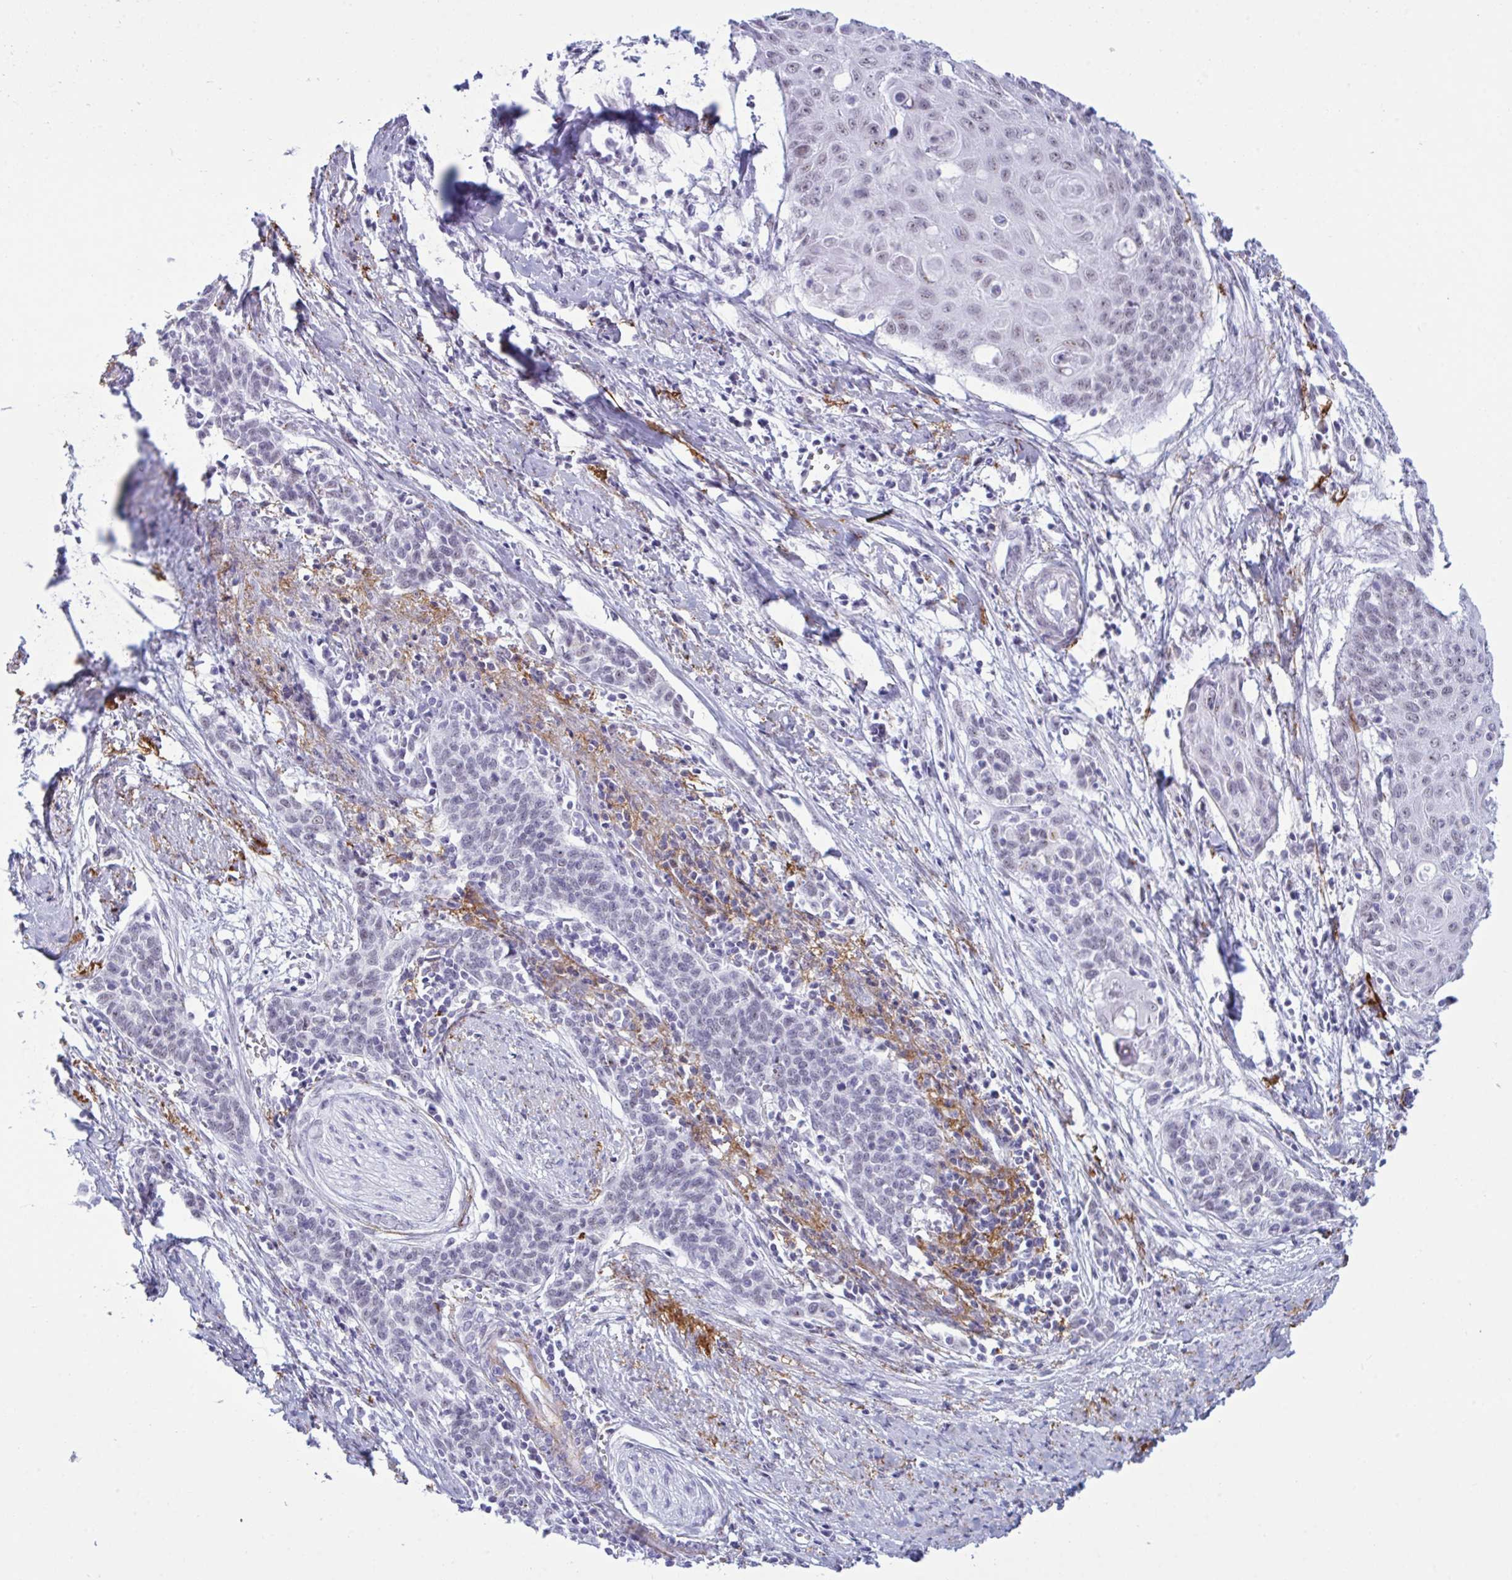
{"staining": {"intensity": "negative", "quantity": "none", "location": "none"}, "tissue": "cervical cancer", "cell_type": "Tumor cells", "image_type": "cancer", "snomed": [{"axis": "morphology", "description": "Squamous cell carcinoma, NOS"}, {"axis": "topography", "description": "Cervix"}], "caption": "Cervical squamous cell carcinoma stained for a protein using immunohistochemistry displays no staining tumor cells.", "gene": "ELN", "patient": {"sex": "female", "age": 39}}